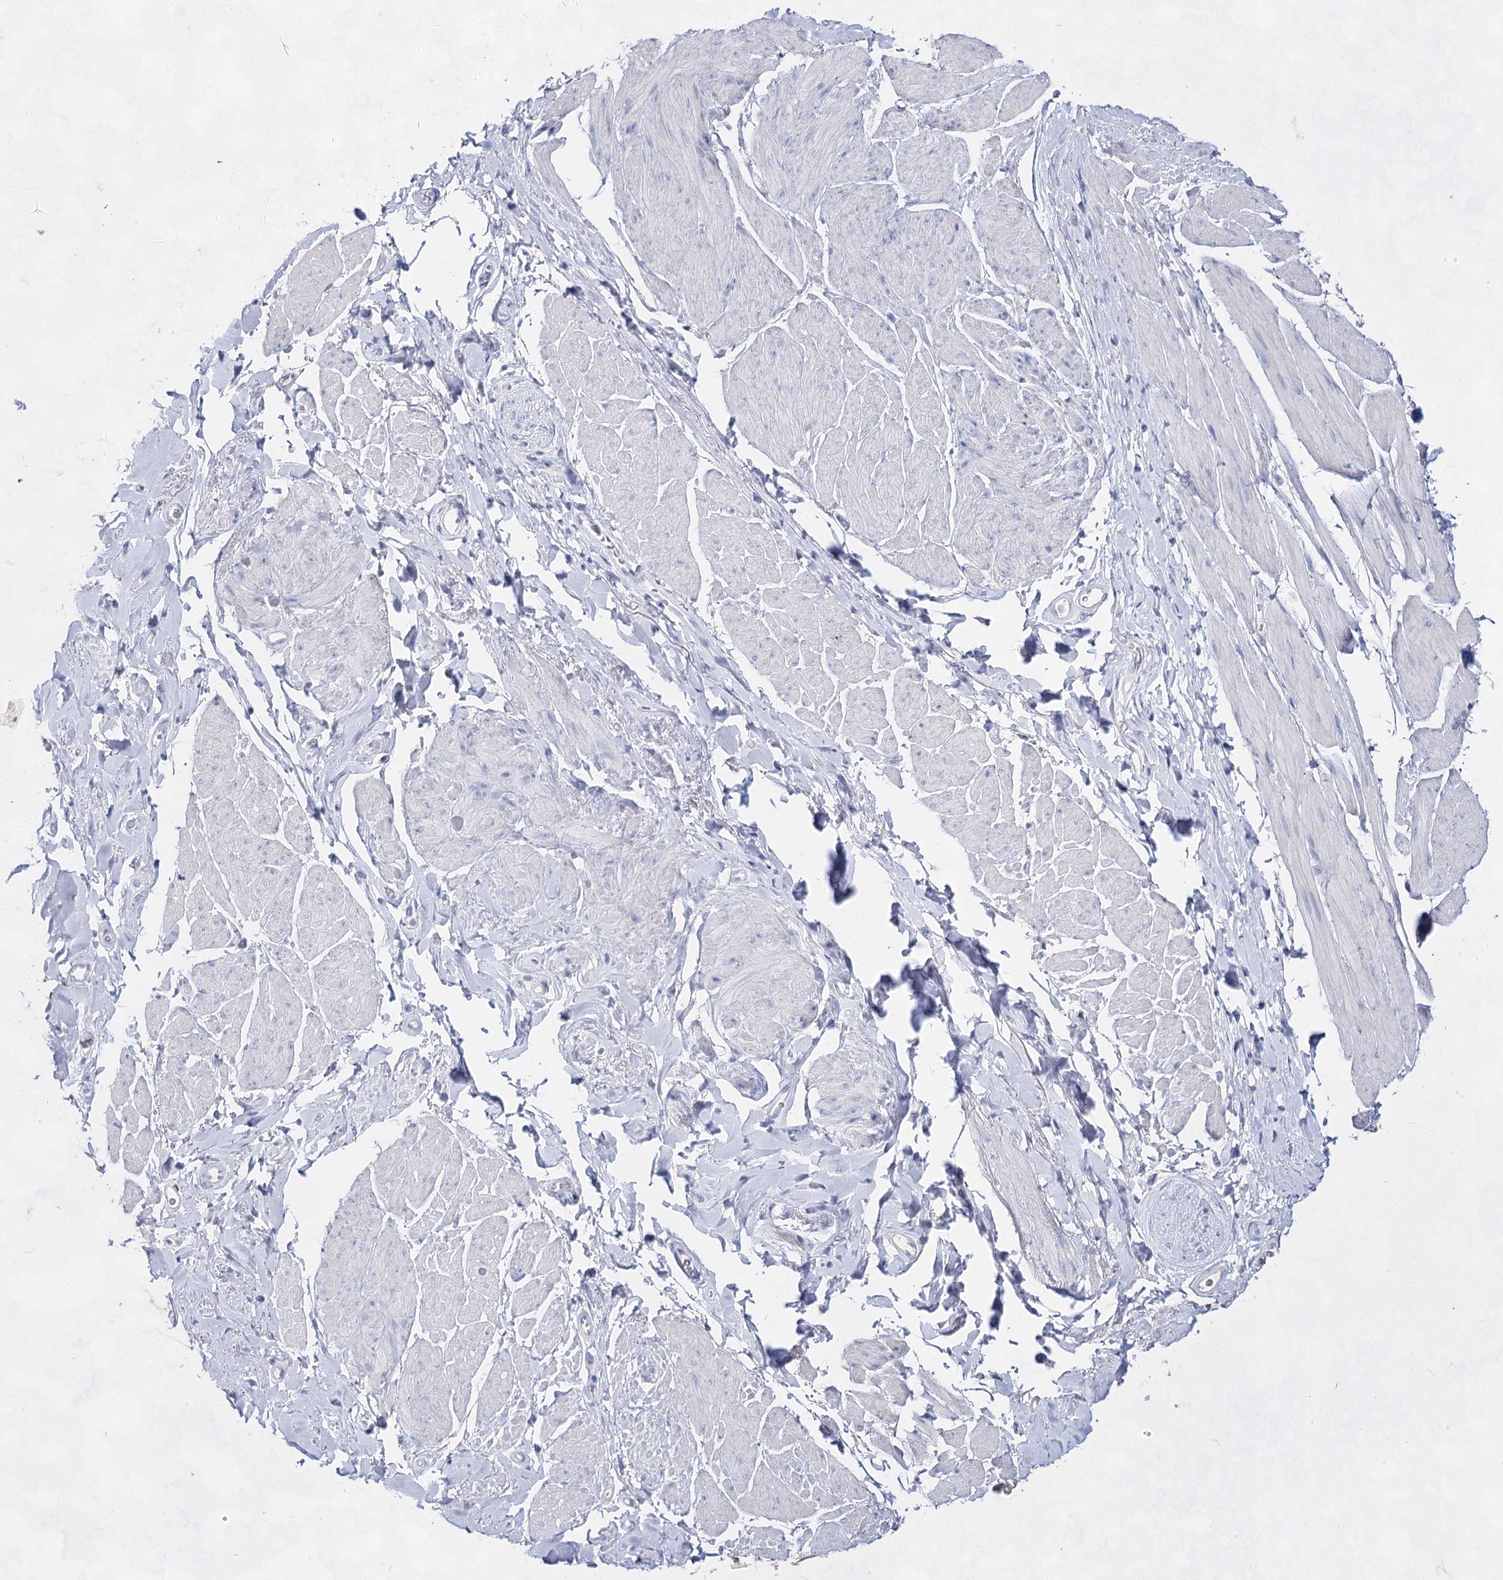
{"staining": {"intensity": "negative", "quantity": "none", "location": "none"}, "tissue": "smooth muscle", "cell_type": "Smooth muscle cells", "image_type": "normal", "snomed": [{"axis": "morphology", "description": "Normal tissue, NOS"}, {"axis": "topography", "description": "Smooth muscle"}, {"axis": "topography", "description": "Peripheral nerve tissue"}], "caption": "Protein analysis of normal smooth muscle exhibits no significant staining in smooth muscle cells. (Stains: DAB IHC with hematoxylin counter stain, Microscopy: brightfield microscopy at high magnification).", "gene": "ACRV1", "patient": {"sex": "male", "age": 69}}